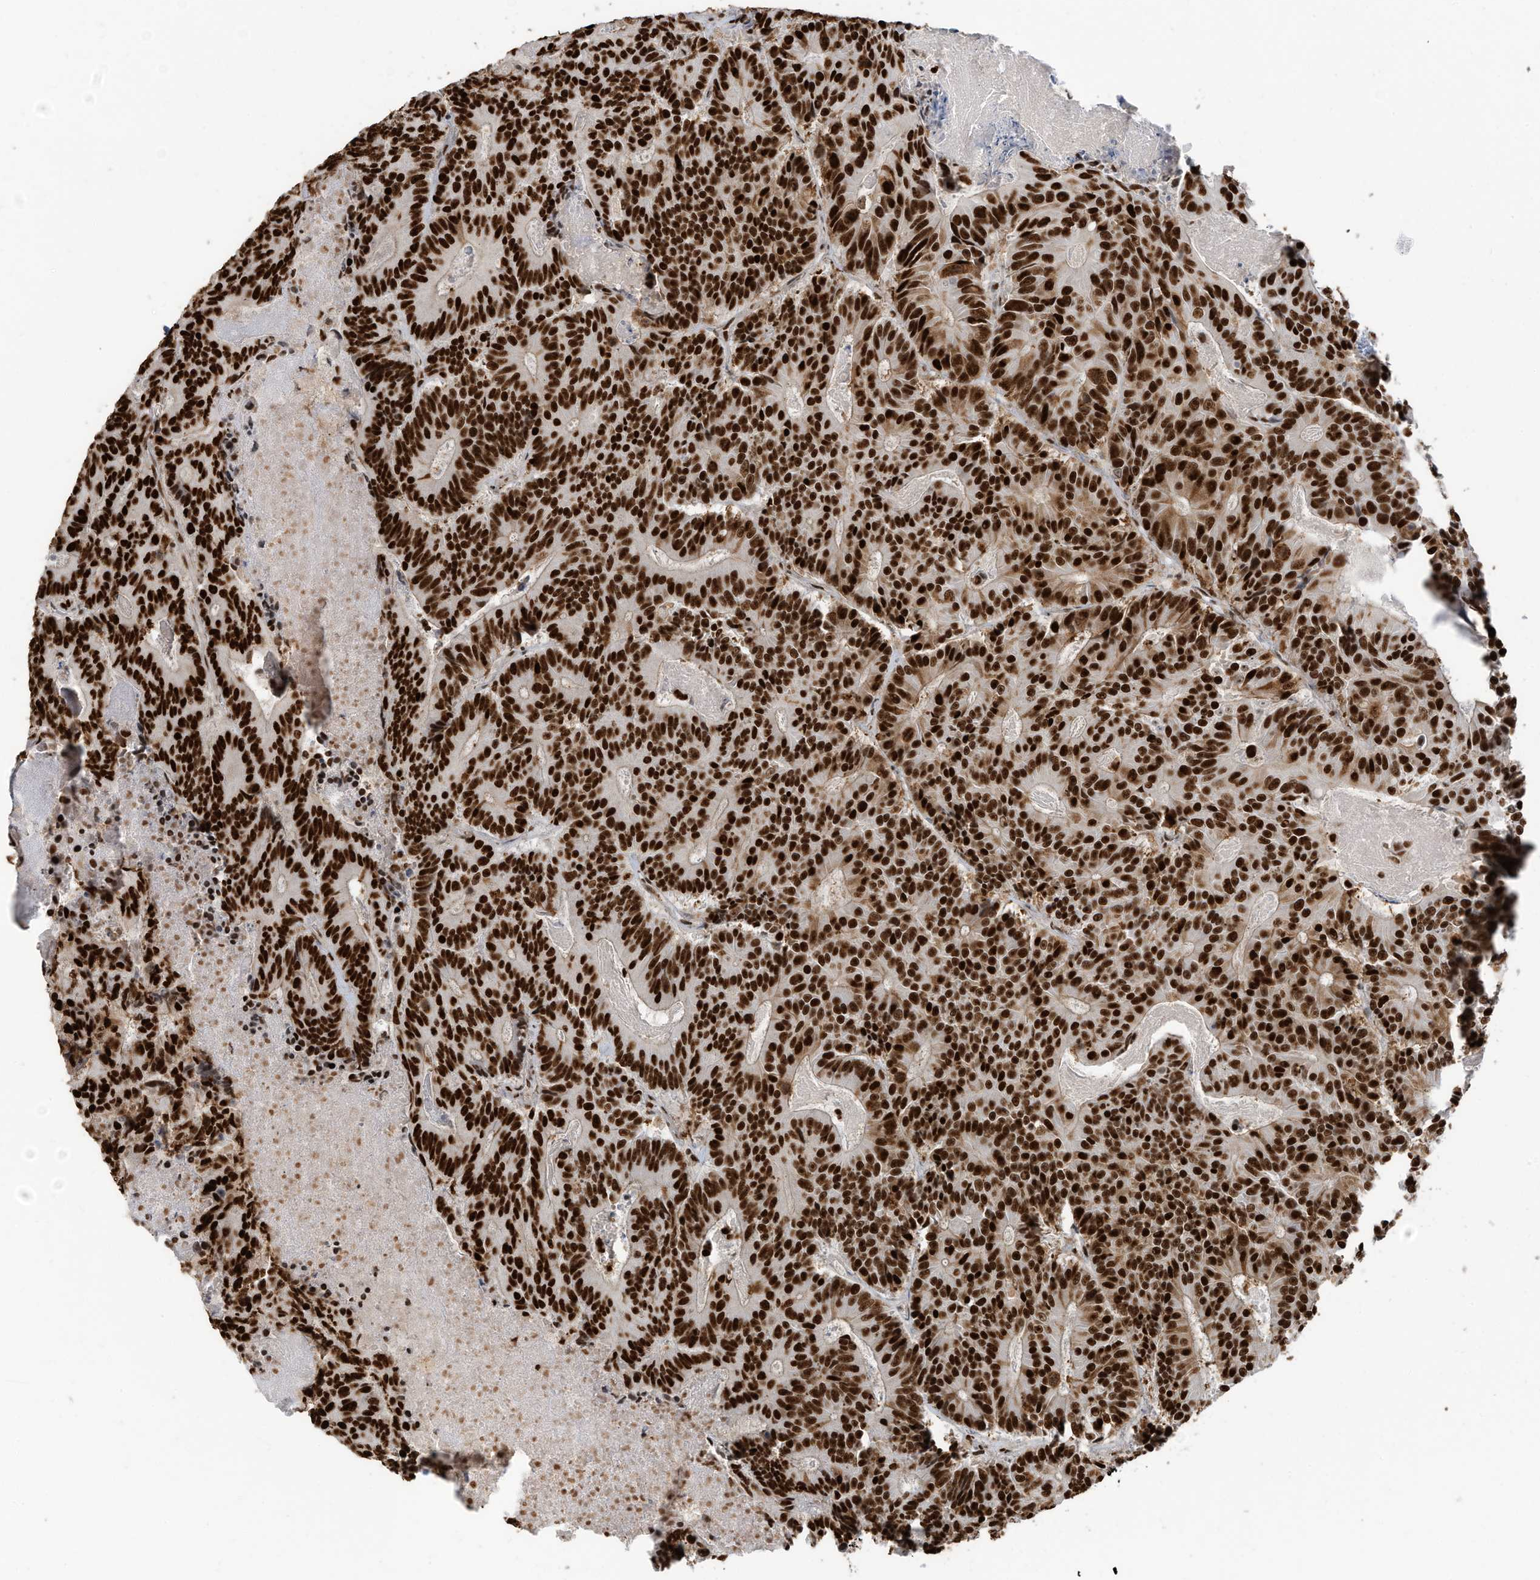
{"staining": {"intensity": "strong", "quantity": ">75%", "location": "nuclear"}, "tissue": "colorectal cancer", "cell_type": "Tumor cells", "image_type": "cancer", "snomed": [{"axis": "morphology", "description": "Adenocarcinoma, NOS"}, {"axis": "topography", "description": "Colon"}], "caption": "Human colorectal cancer (adenocarcinoma) stained for a protein (brown) demonstrates strong nuclear positive expression in about >75% of tumor cells.", "gene": "SAMD15", "patient": {"sex": "male", "age": 83}}